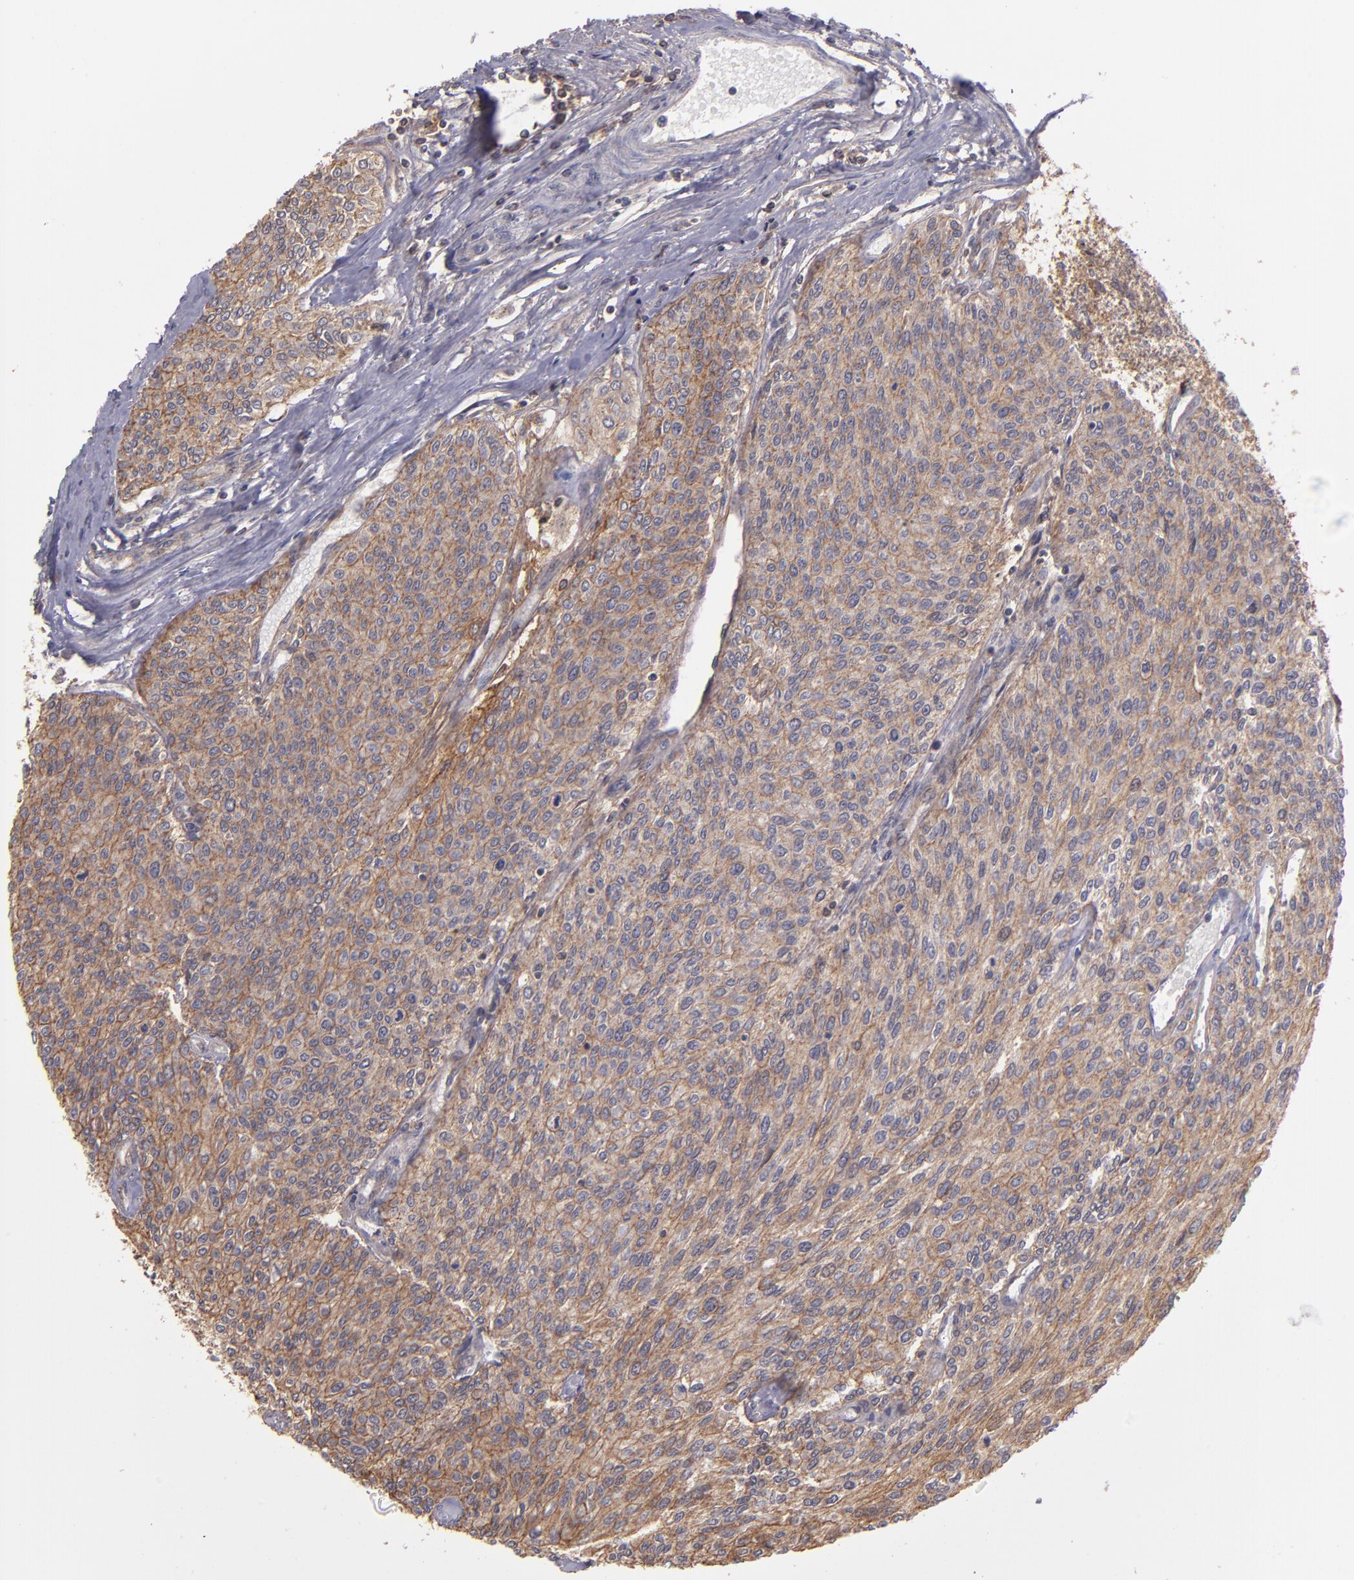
{"staining": {"intensity": "moderate", "quantity": "25%-75%", "location": "cytoplasmic/membranous"}, "tissue": "urothelial cancer", "cell_type": "Tumor cells", "image_type": "cancer", "snomed": [{"axis": "morphology", "description": "Urothelial carcinoma, Low grade"}, {"axis": "topography", "description": "Urinary bladder"}], "caption": "Protein staining reveals moderate cytoplasmic/membranous staining in about 25%-75% of tumor cells in urothelial cancer. (DAB = brown stain, brightfield microscopy at high magnification).", "gene": "ZFYVE1", "patient": {"sex": "female", "age": 73}}